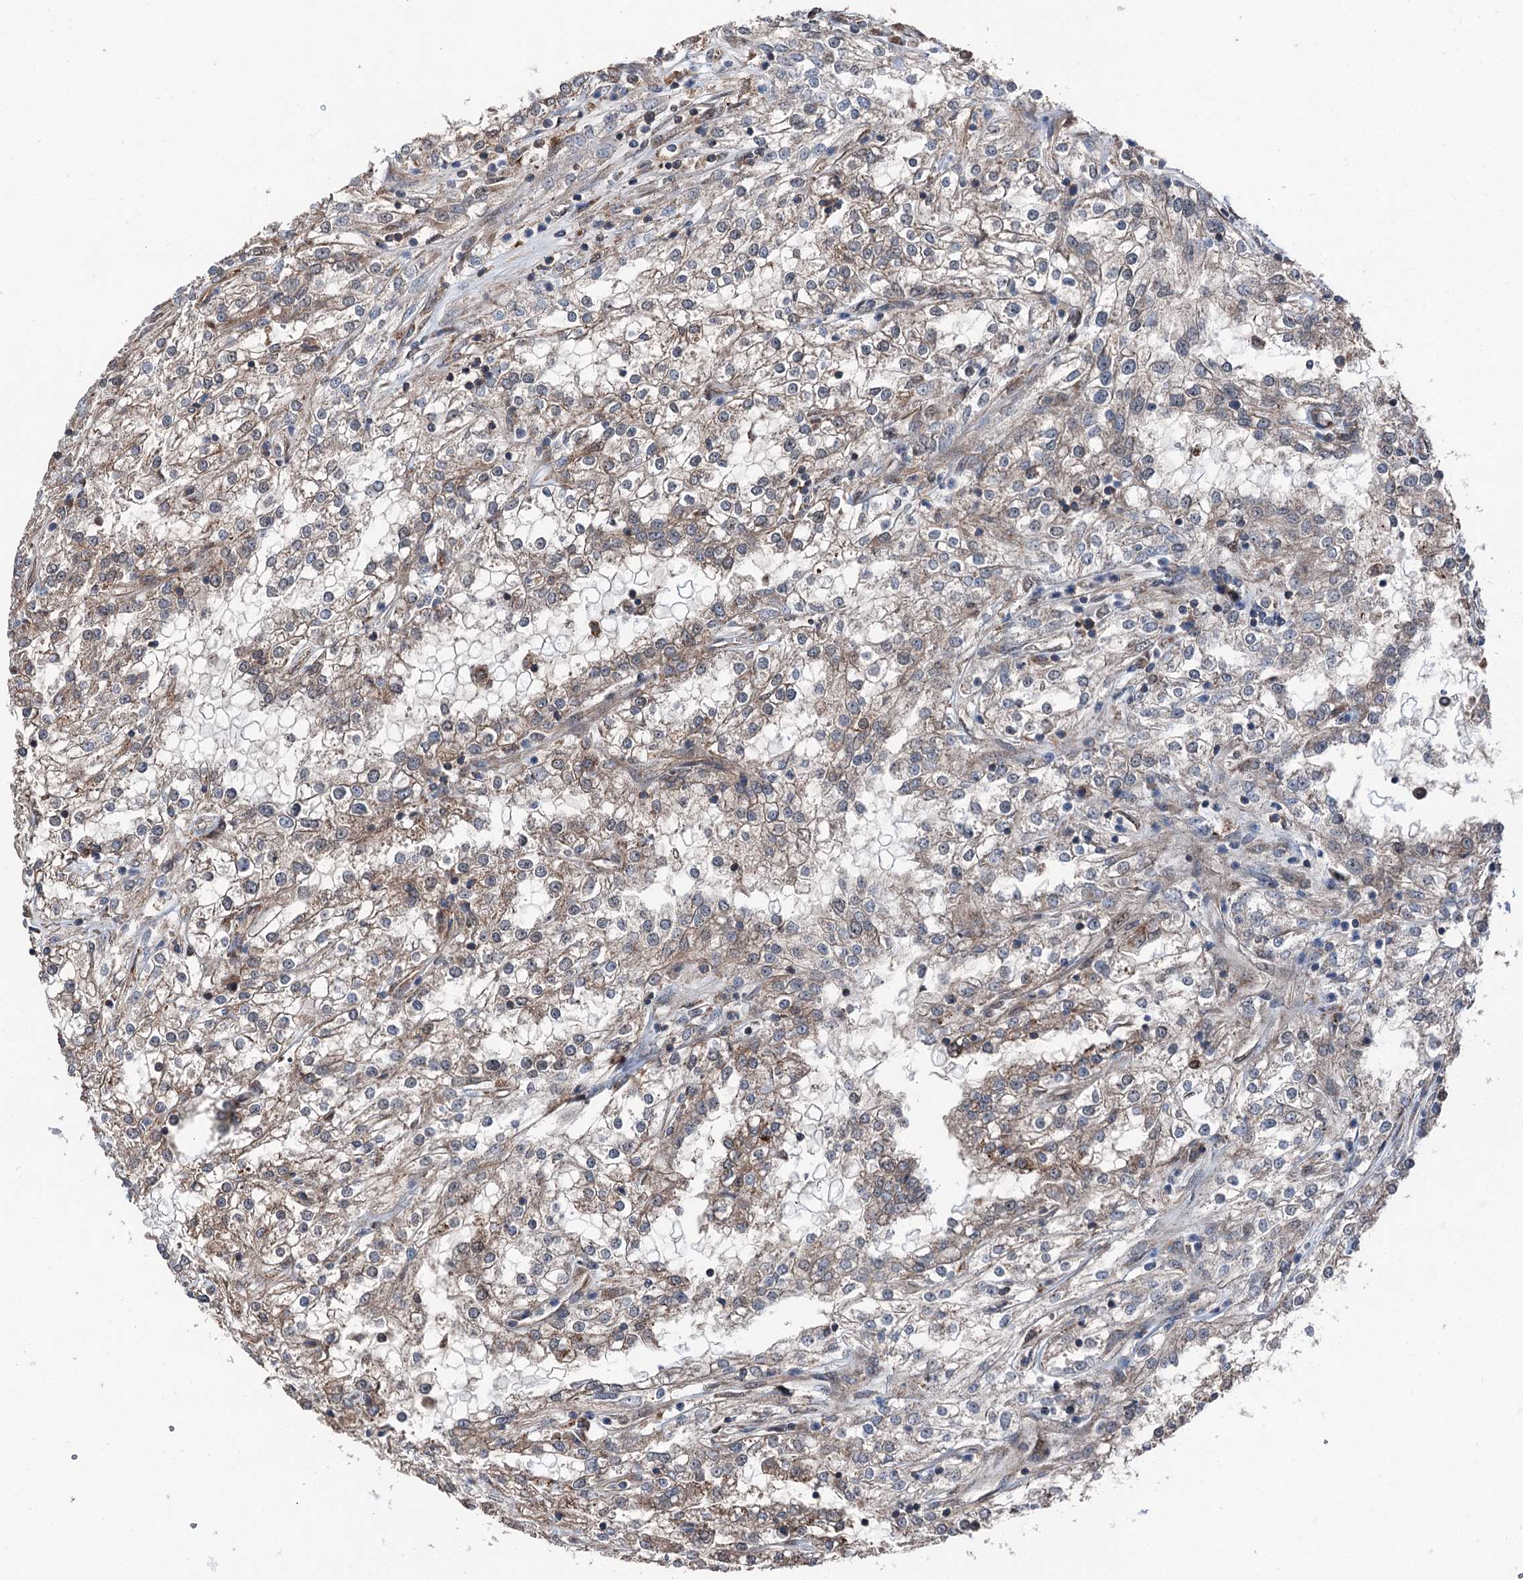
{"staining": {"intensity": "weak", "quantity": "25%-75%", "location": "cytoplasmic/membranous"}, "tissue": "renal cancer", "cell_type": "Tumor cells", "image_type": "cancer", "snomed": [{"axis": "morphology", "description": "Adenocarcinoma, NOS"}, {"axis": "topography", "description": "Kidney"}], "caption": "Immunohistochemical staining of human renal adenocarcinoma reveals low levels of weak cytoplasmic/membranous expression in approximately 25%-75% of tumor cells.", "gene": "PSMD13", "patient": {"sex": "female", "age": 52}}